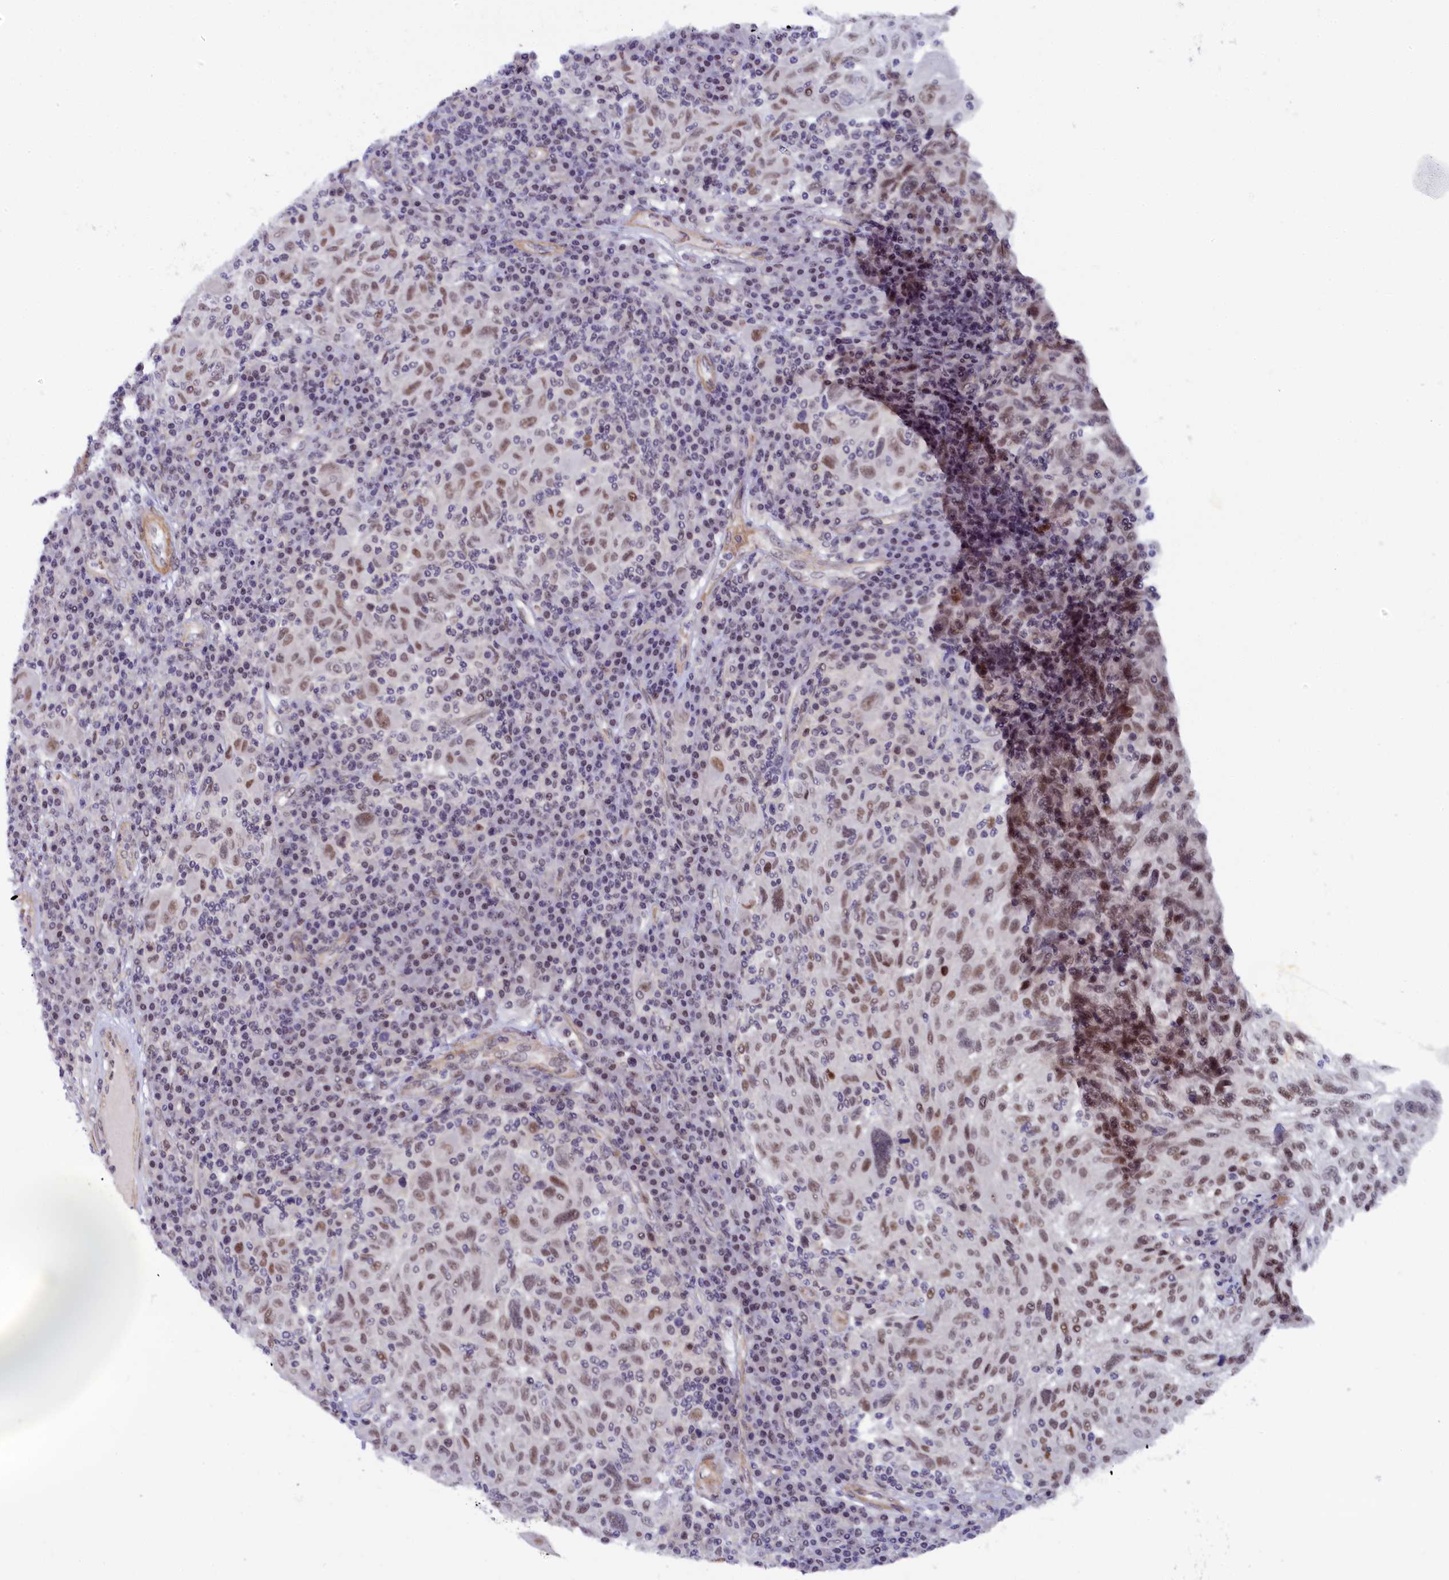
{"staining": {"intensity": "moderate", "quantity": ">75%", "location": "nuclear"}, "tissue": "melanoma", "cell_type": "Tumor cells", "image_type": "cancer", "snomed": [{"axis": "morphology", "description": "Malignant melanoma, NOS"}, {"axis": "topography", "description": "Skin"}], "caption": "This image shows IHC staining of malignant melanoma, with medium moderate nuclear expression in approximately >75% of tumor cells.", "gene": "INTS14", "patient": {"sex": "male", "age": 53}}